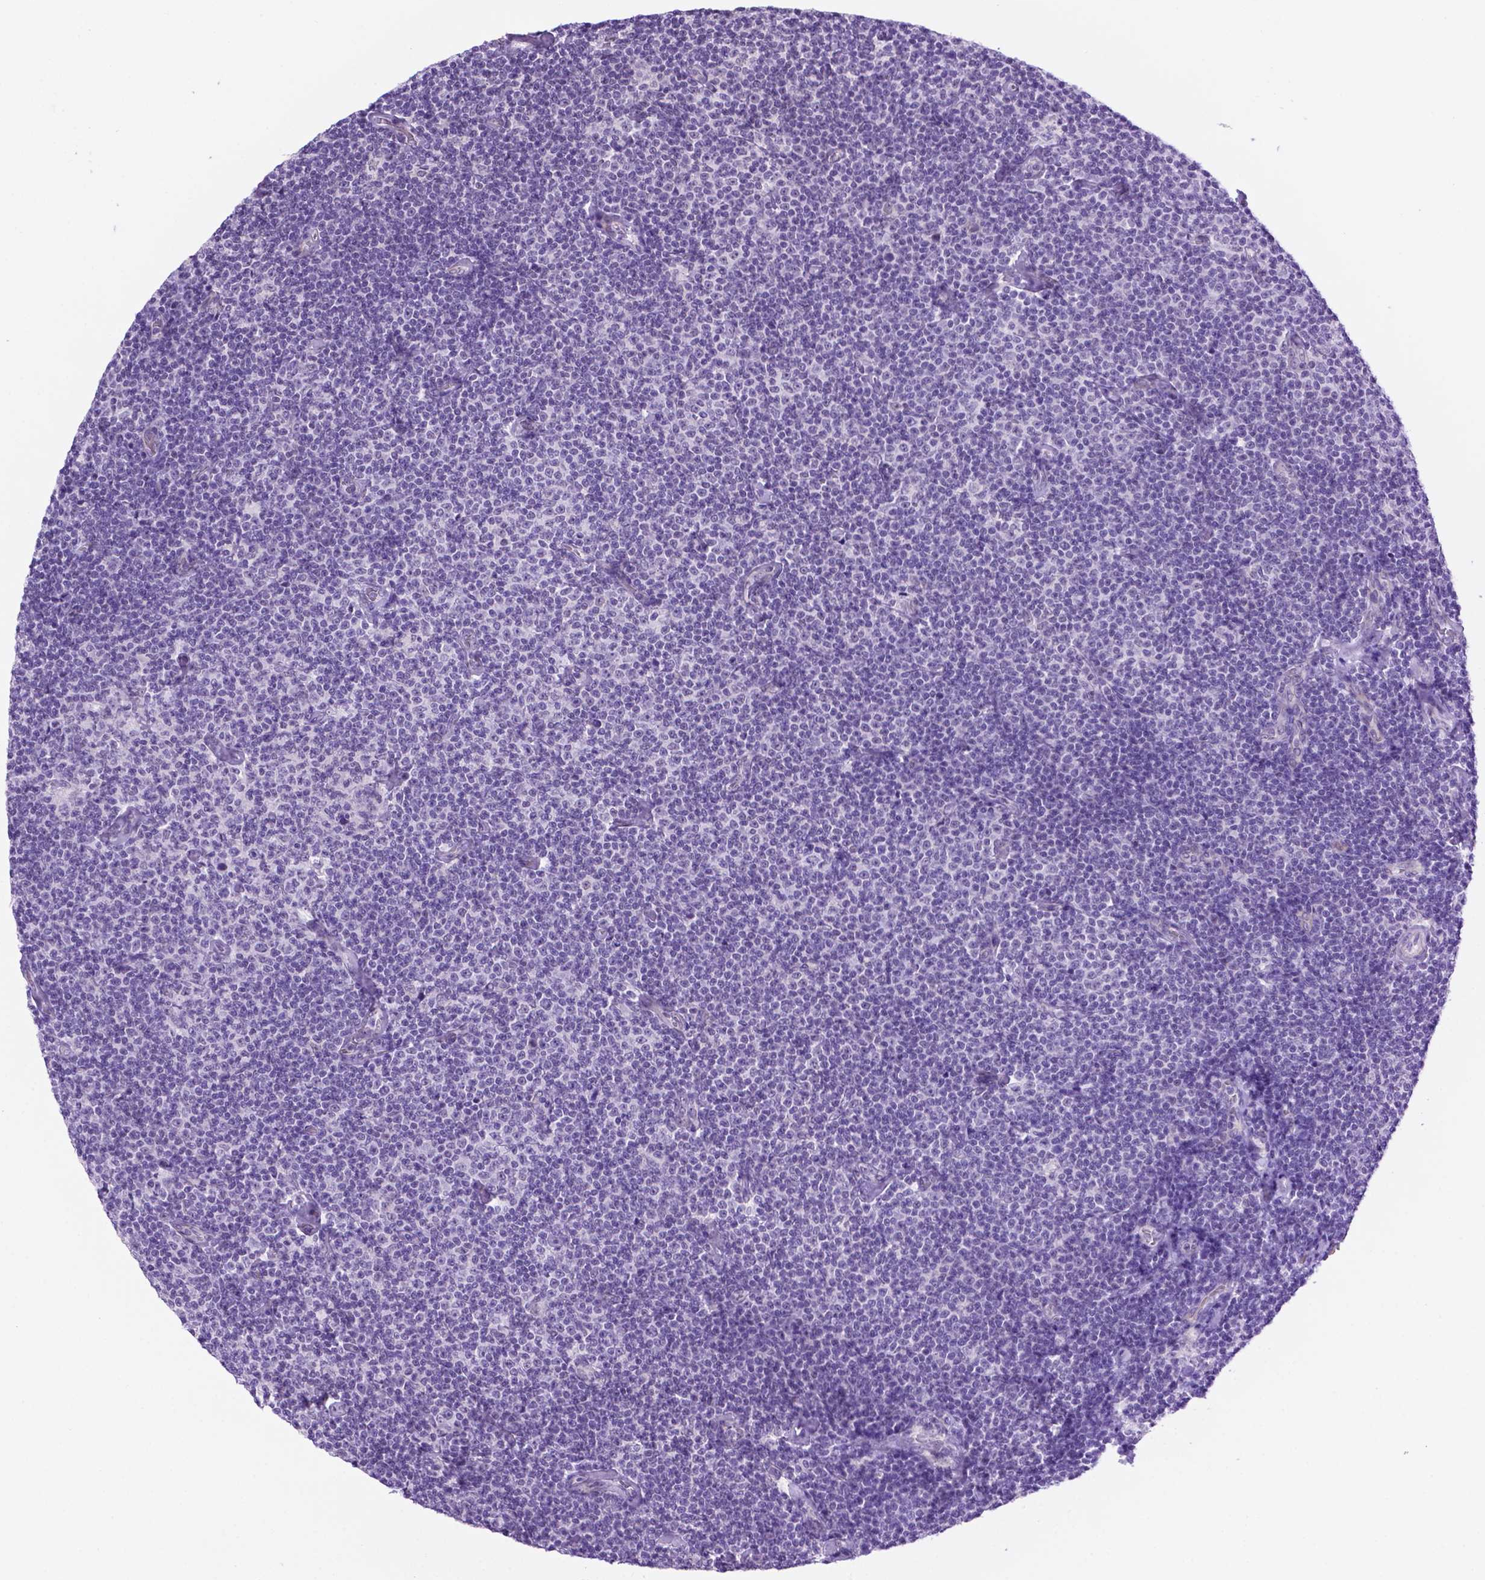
{"staining": {"intensity": "negative", "quantity": "none", "location": "none"}, "tissue": "lymphoma", "cell_type": "Tumor cells", "image_type": "cancer", "snomed": [{"axis": "morphology", "description": "Malignant lymphoma, non-Hodgkin's type, Low grade"}, {"axis": "topography", "description": "Lymph node"}], "caption": "Immunohistochemistry image of human malignant lymphoma, non-Hodgkin's type (low-grade) stained for a protein (brown), which displays no expression in tumor cells. The staining is performed using DAB (3,3'-diaminobenzidine) brown chromogen with nuclei counter-stained in using hematoxylin.", "gene": "TACSTD2", "patient": {"sex": "male", "age": 81}}